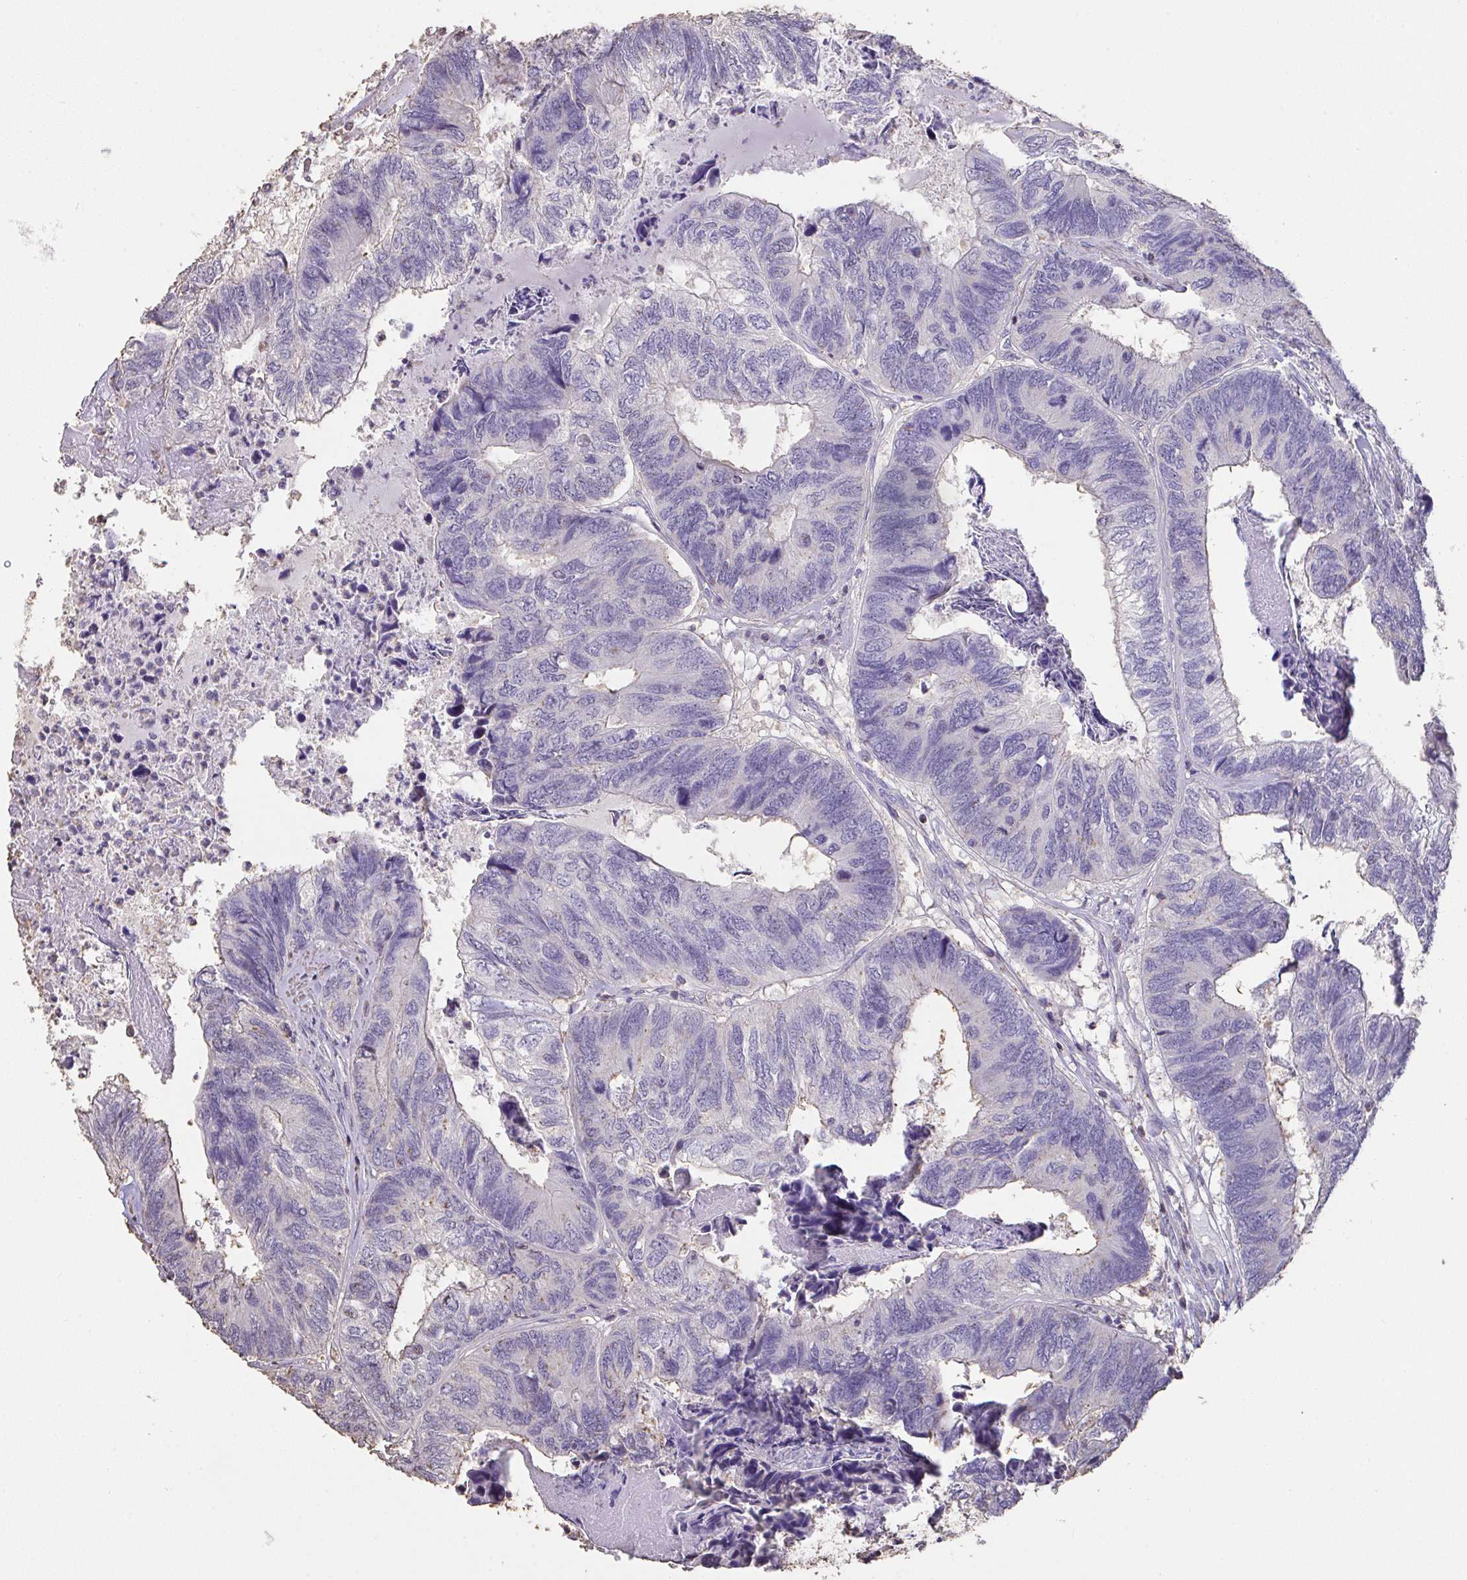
{"staining": {"intensity": "weak", "quantity": "<25%", "location": "cytoplasmic/membranous"}, "tissue": "colorectal cancer", "cell_type": "Tumor cells", "image_type": "cancer", "snomed": [{"axis": "morphology", "description": "Adenocarcinoma, NOS"}, {"axis": "topography", "description": "Colon"}], "caption": "IHC micrograph of colorectal cancer stained for a protein (brown), which displays no expression in tumor cells.", "gene": "IL23R", "patient": {"sex": "female", "age": 67}}